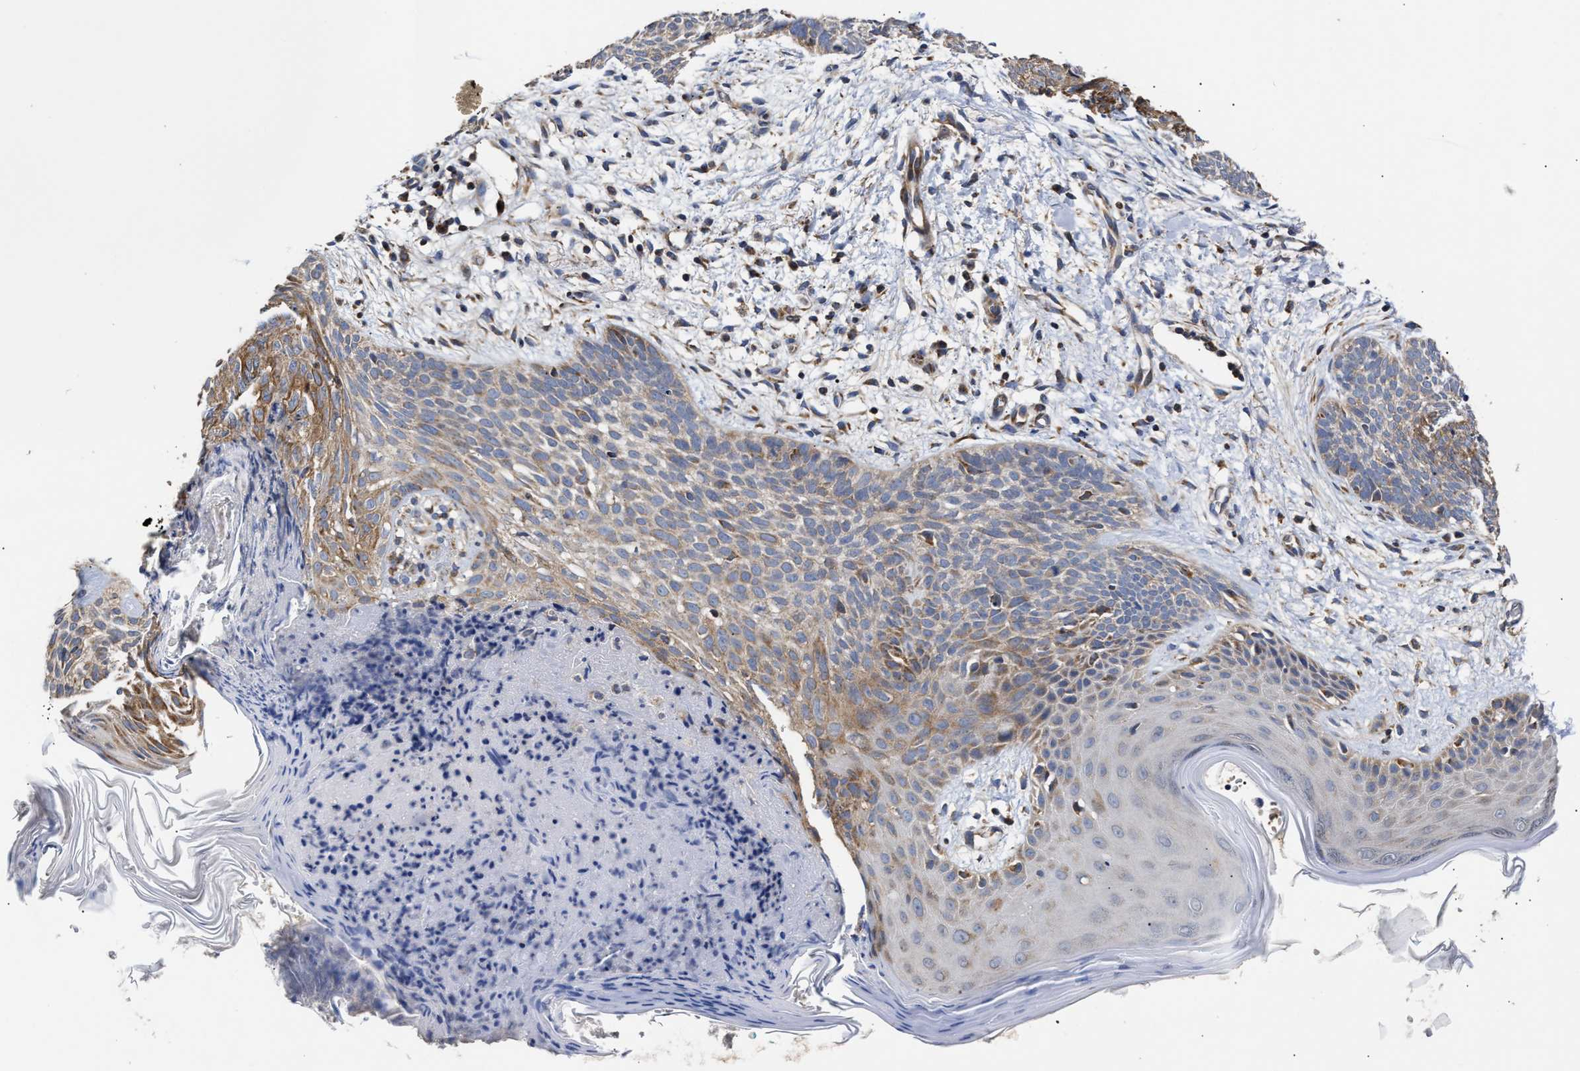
{"staining": {"intensity": "weak", "quantity": ">75%", "location": "cytoplasmic/membranous"}, "tissue": "skin cancer", "cell_type": "Tumor cells", "image_type": "cancer", "snomed": [{"axis": "morphology", "description": "Basal cell carcinoma"}, {"axis": "topography", "description": "Skin"}], "caption": "Skin cancer stained with a brown dye shows weak cytoplasmic/membranous positive staining in about >75% of tumor cells.", "gene": "MALSU1", "patient": {"sex": "female", "age": 59}}